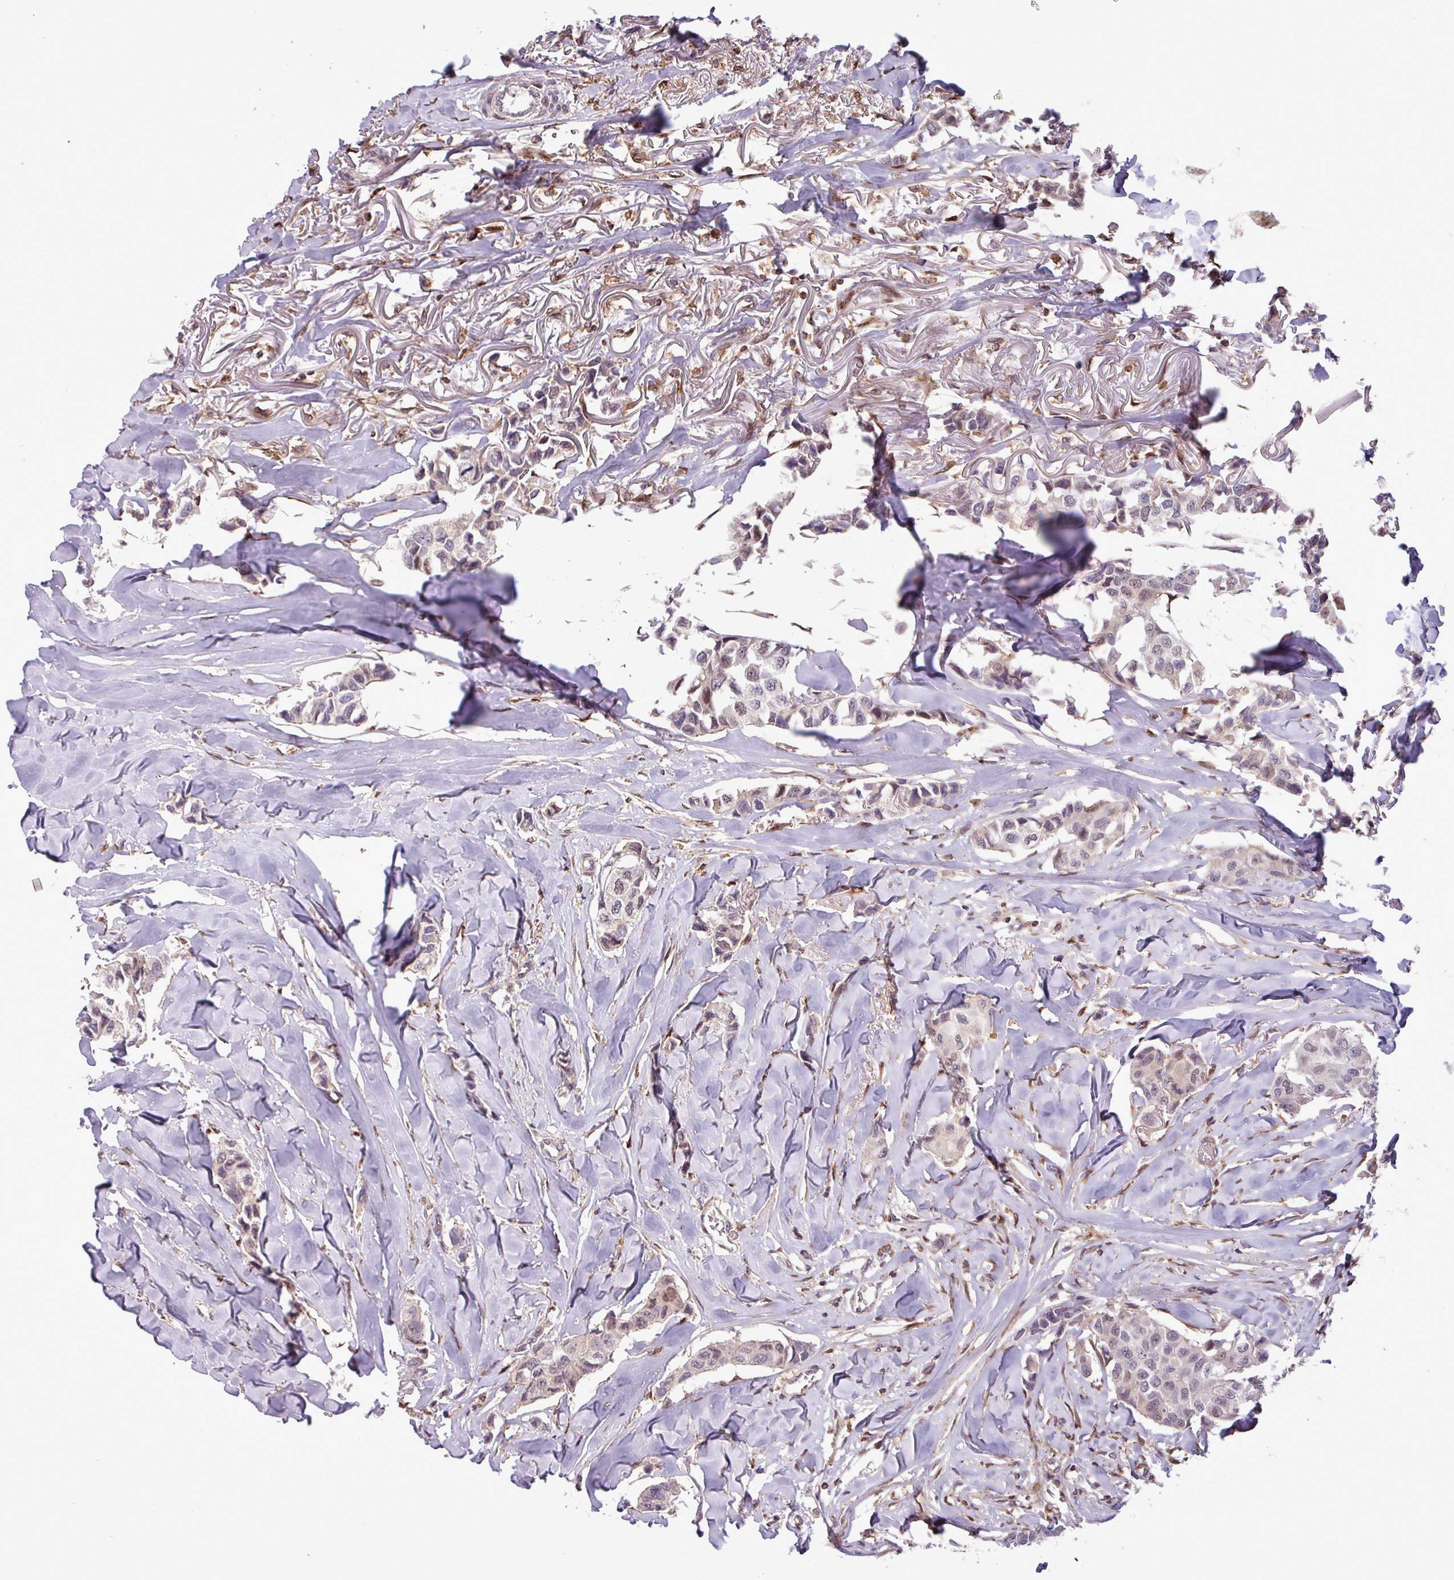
{"staining": {"intensity": "weak", "quantity": "<25%", "location": "nuclear"}, "tissue": "breast cancer", "cell_type": "Tumor cells", "image_type": "cancer", "snomed": [{"axis": "morphology", "description": "Duct carcinoma"}, {"axis": "topography", "description": "Breast"}], "caption": "Immunohistochemistry of human breast cancer demonstrates no expression in tumor cells.", "gene": "PRRX1", "patient": {"sex": "female", "age": 80}}